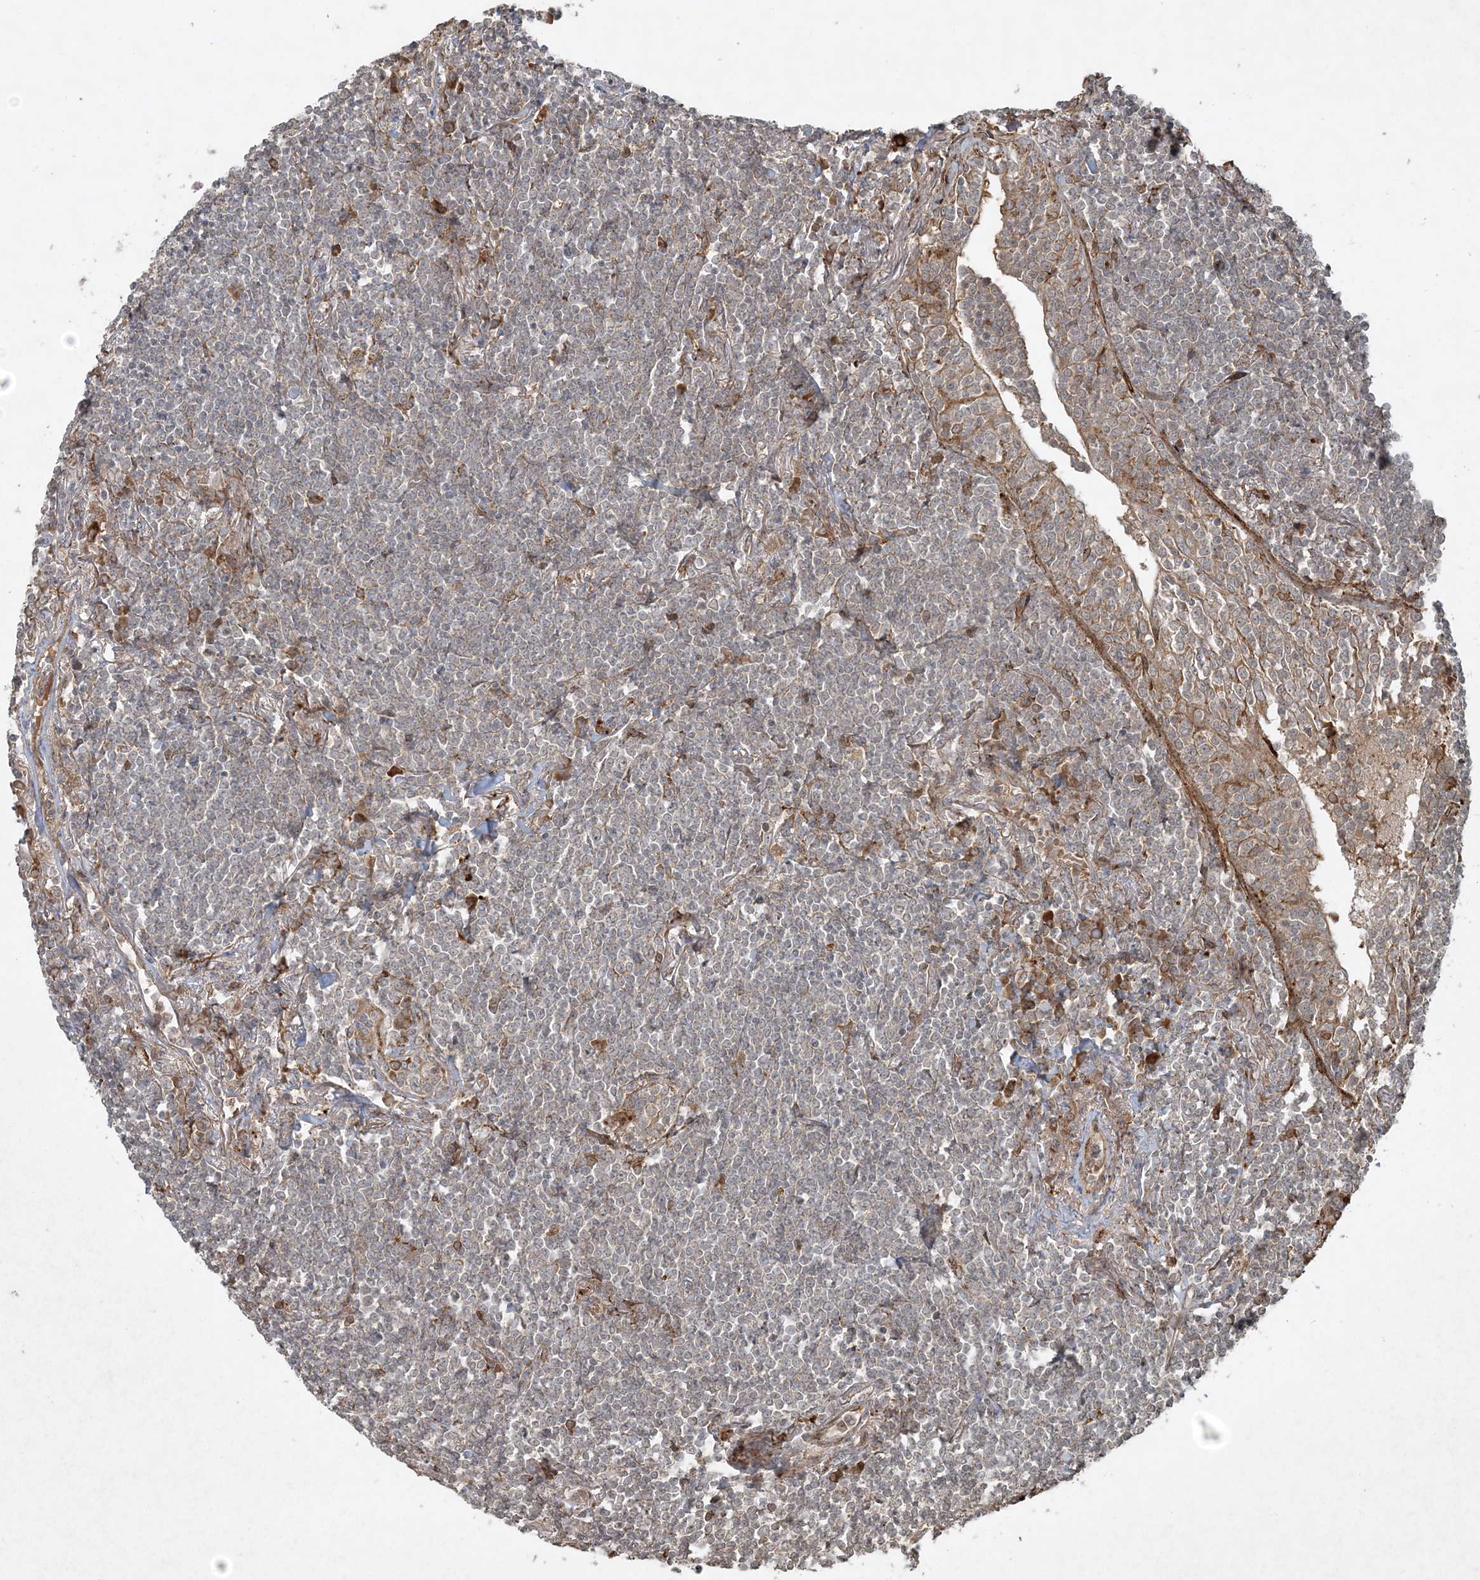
{"staining": {"intensity": "negative", "quantity": "none", "location": "none"}, "tissue": "lymphoma", "cell_type": "Tumor cells", "image_type": "cancer", "snomed": [{"axis": "morphology", "description": "Malignant lymphoma, non-Hodgkin's type, Low grade"}, {"axis": "topography", "description": "Lung"}], "caption": "An image of human low-grade malignant lymphoma, non-Hodgkin's type is negative for staining in tumor cells.", "gene": "NARS1", "patient": {"sex": "female", "age": 71}}